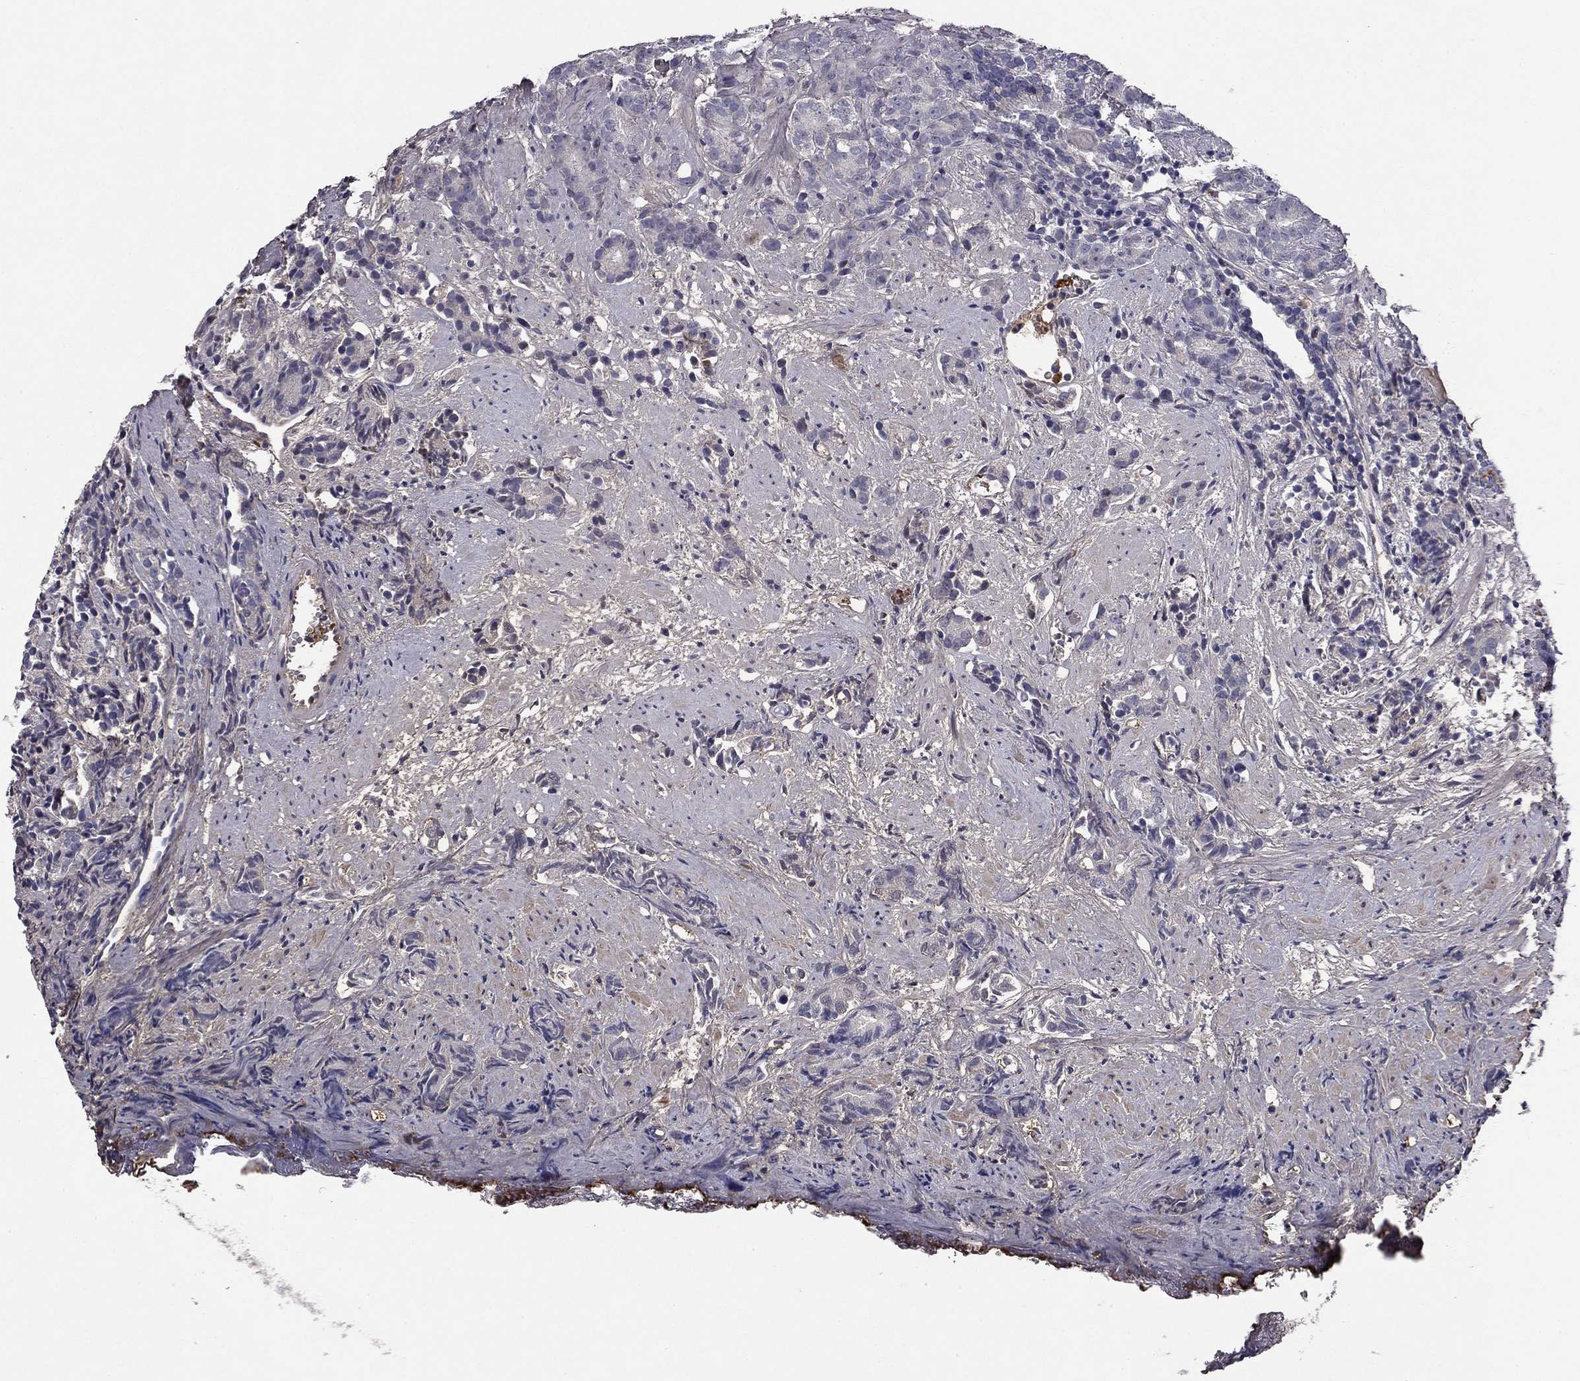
{"staining": {"intensity": "negative", "quantity": "none", "location": "none"}, "tissue": "prostate cancer", "cell_type": "Tumor cells", "image_type": "cancer", "snomed": [{"axis": "morphology", "description": "Adenocarcinoma, High grade"}, {"axis": "topography", "description": "Prostate"}], "caption": "Immunohistochemistry (IHC) histopathology image of neoplastic tissue: human prostate cancer (adenocarcinoma (high-grade)) stained with DAB reveals no significant protein expression in tumor cells. (DAB (3,3'-diaminobenzidine) immunohistochemistry (IHC), high magnification).", "gene": "COL2A1", "patient": {"sex": "male", "age": 90}}